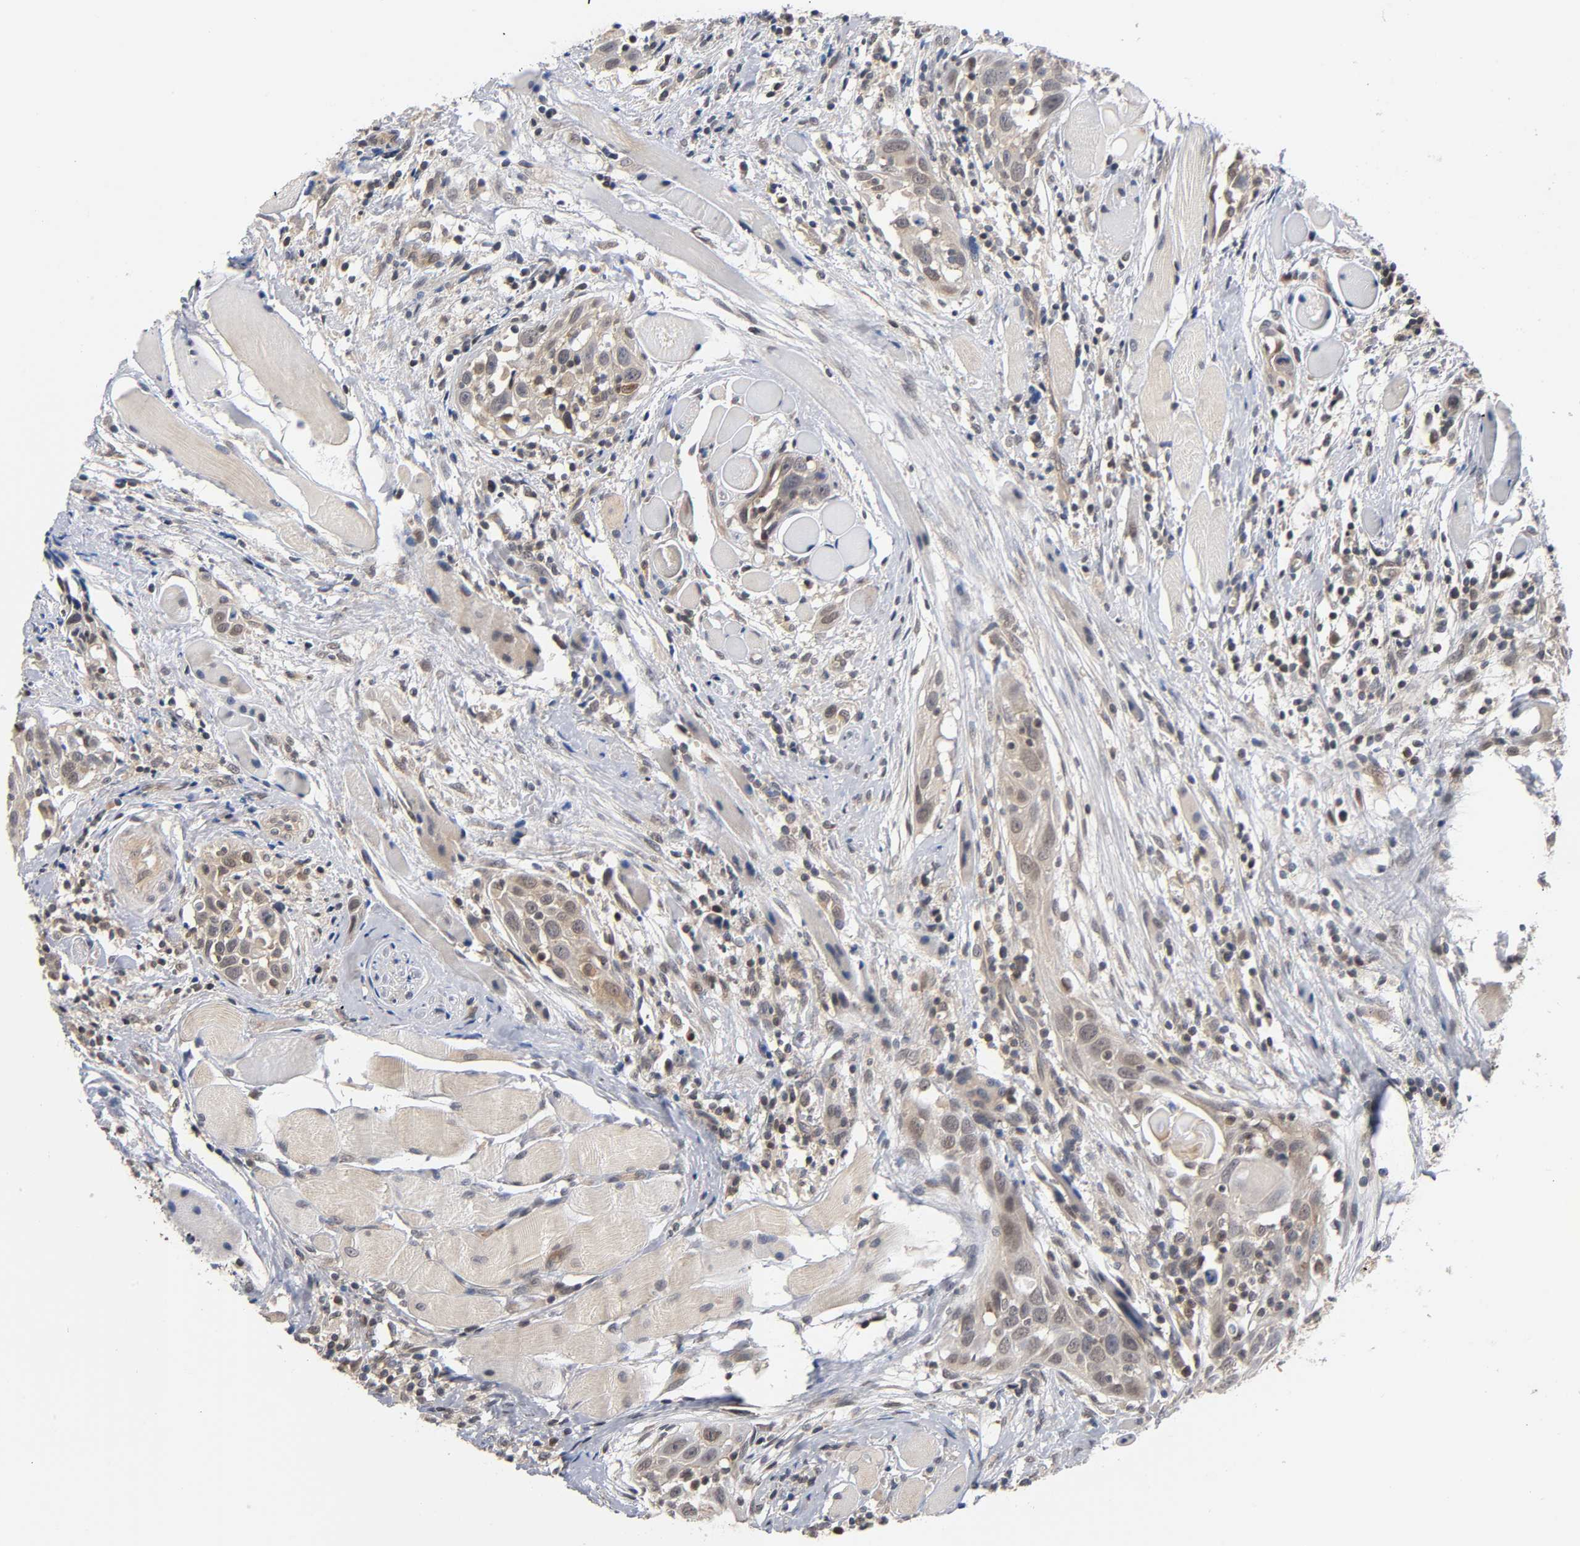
{"staining": {"intensity": "weak", "quantity": "25%-75%", "location": "cytoplasmic/membranous"}, "tissue": "head and neck cancer", "cell_type": "Tumor cells", "image_type": "cancer", "snomed": [{"axis": "morphology", "description": "Squamous cell carcinoma, NOS"}, {"axis": "topography", "description": "Oral tissue"}, {"axis": "topography", "description": "Head-Neck"}], "caption": "Head and neck cancer (squamous cell carcinoma) tissue exhibits weak cytoplasmic/membranous positivity in about 25%-75% of tumor cells", "gene": "PRKAB1", "patient": {"sex": "female", "age": 50}}